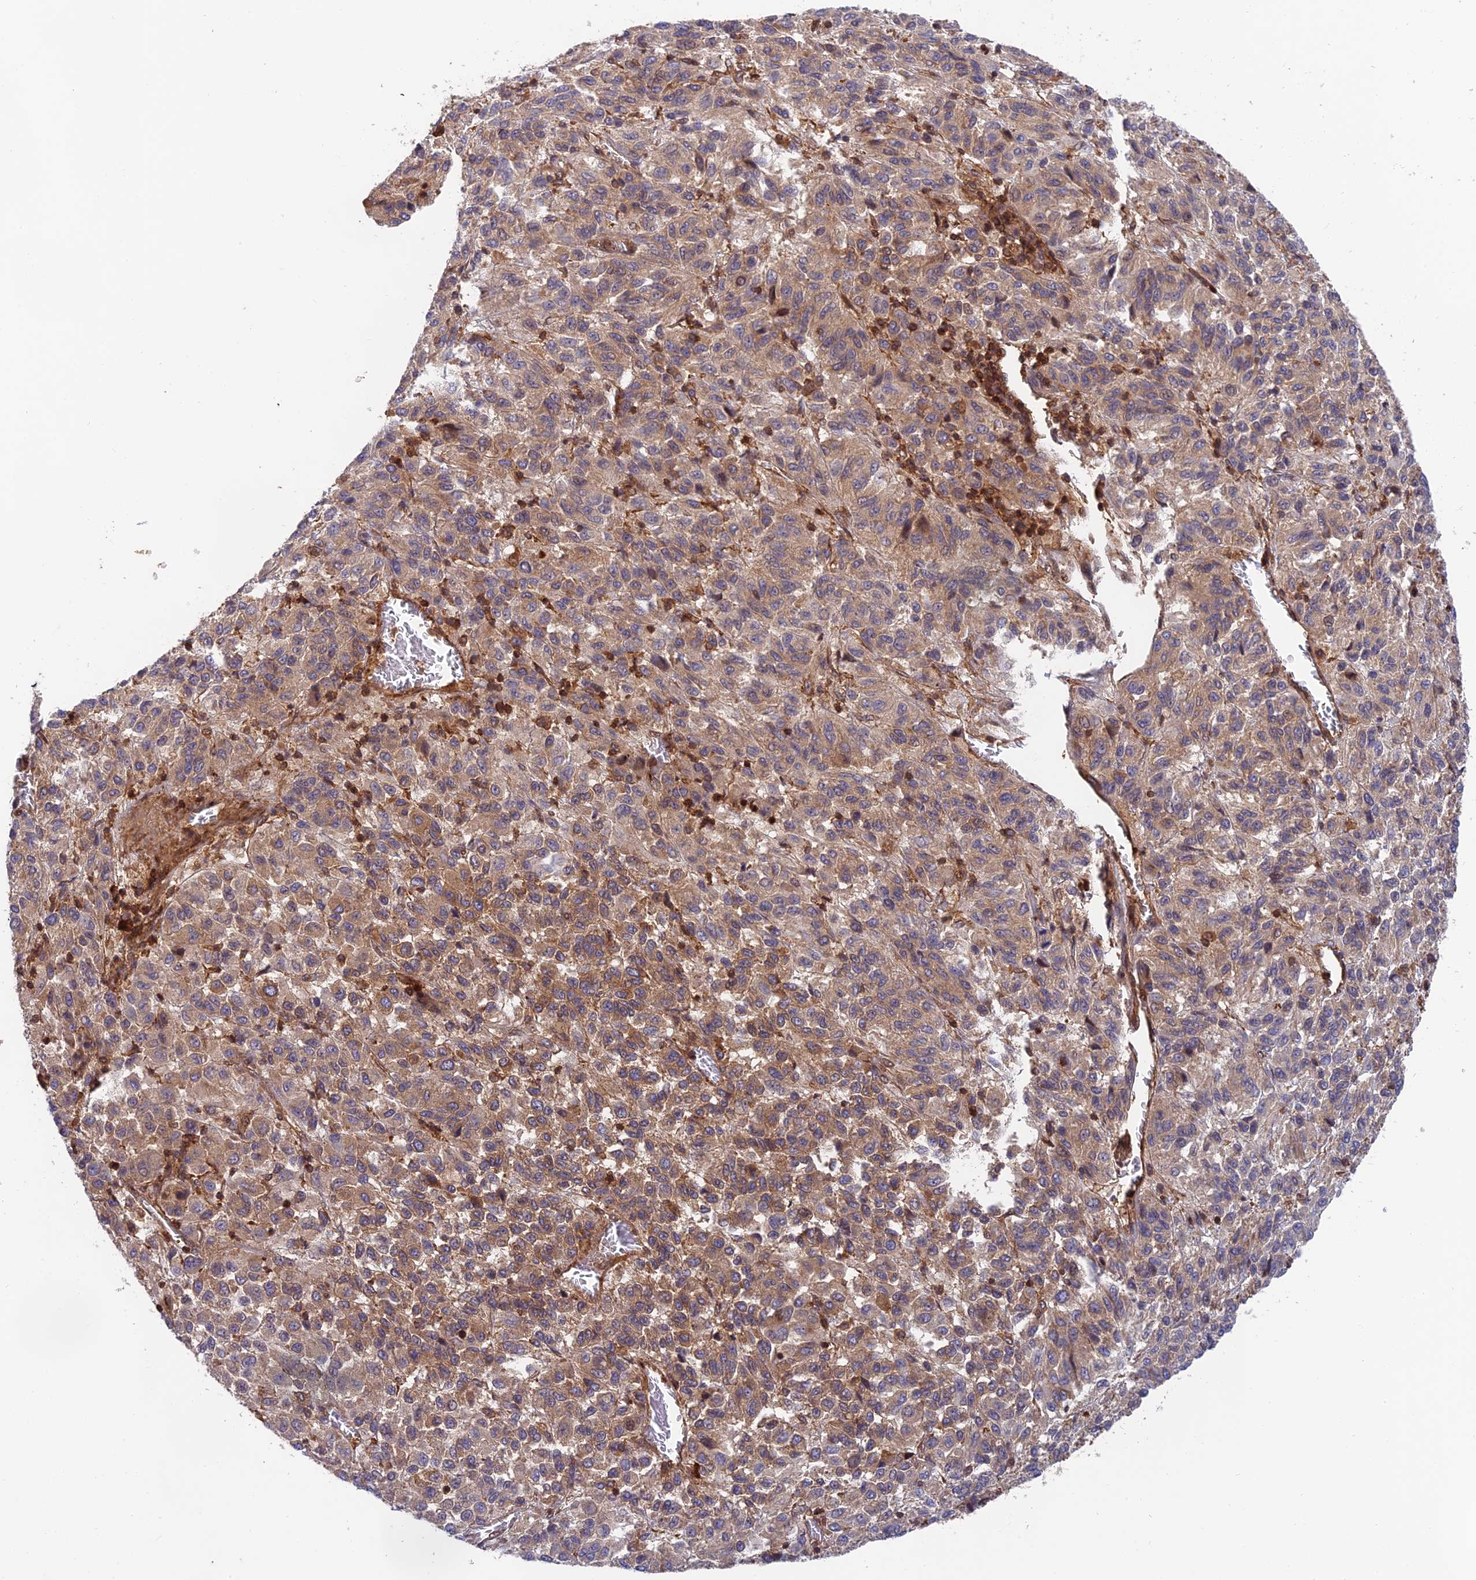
{"staining": {"intensity": "weak", "quantity": "25%-75%", "location": "cytoplasmic/membranous"}, "tissue": "melanoma", "cell_type": "Tumor cells", "image_type": "cancer", "snomed": [{"axis": "morphology", "description": "Malignant melanoma, Metastatic site"}, {"axis": "topography", "description": "Lung"}], "caption": "An immunohistochemistry (IHC) micrograph of neoplastic tissue is shown. Protein staining in brown shows weak cytoplasmic/membranous positivity in malignant melanoma (metastatic site) within tumor cells. (Brightfield microscopy of DAB IHC at high magnification).", "gene": "OSBPL1A", "patient": {"sex": "male", "age": 64}}